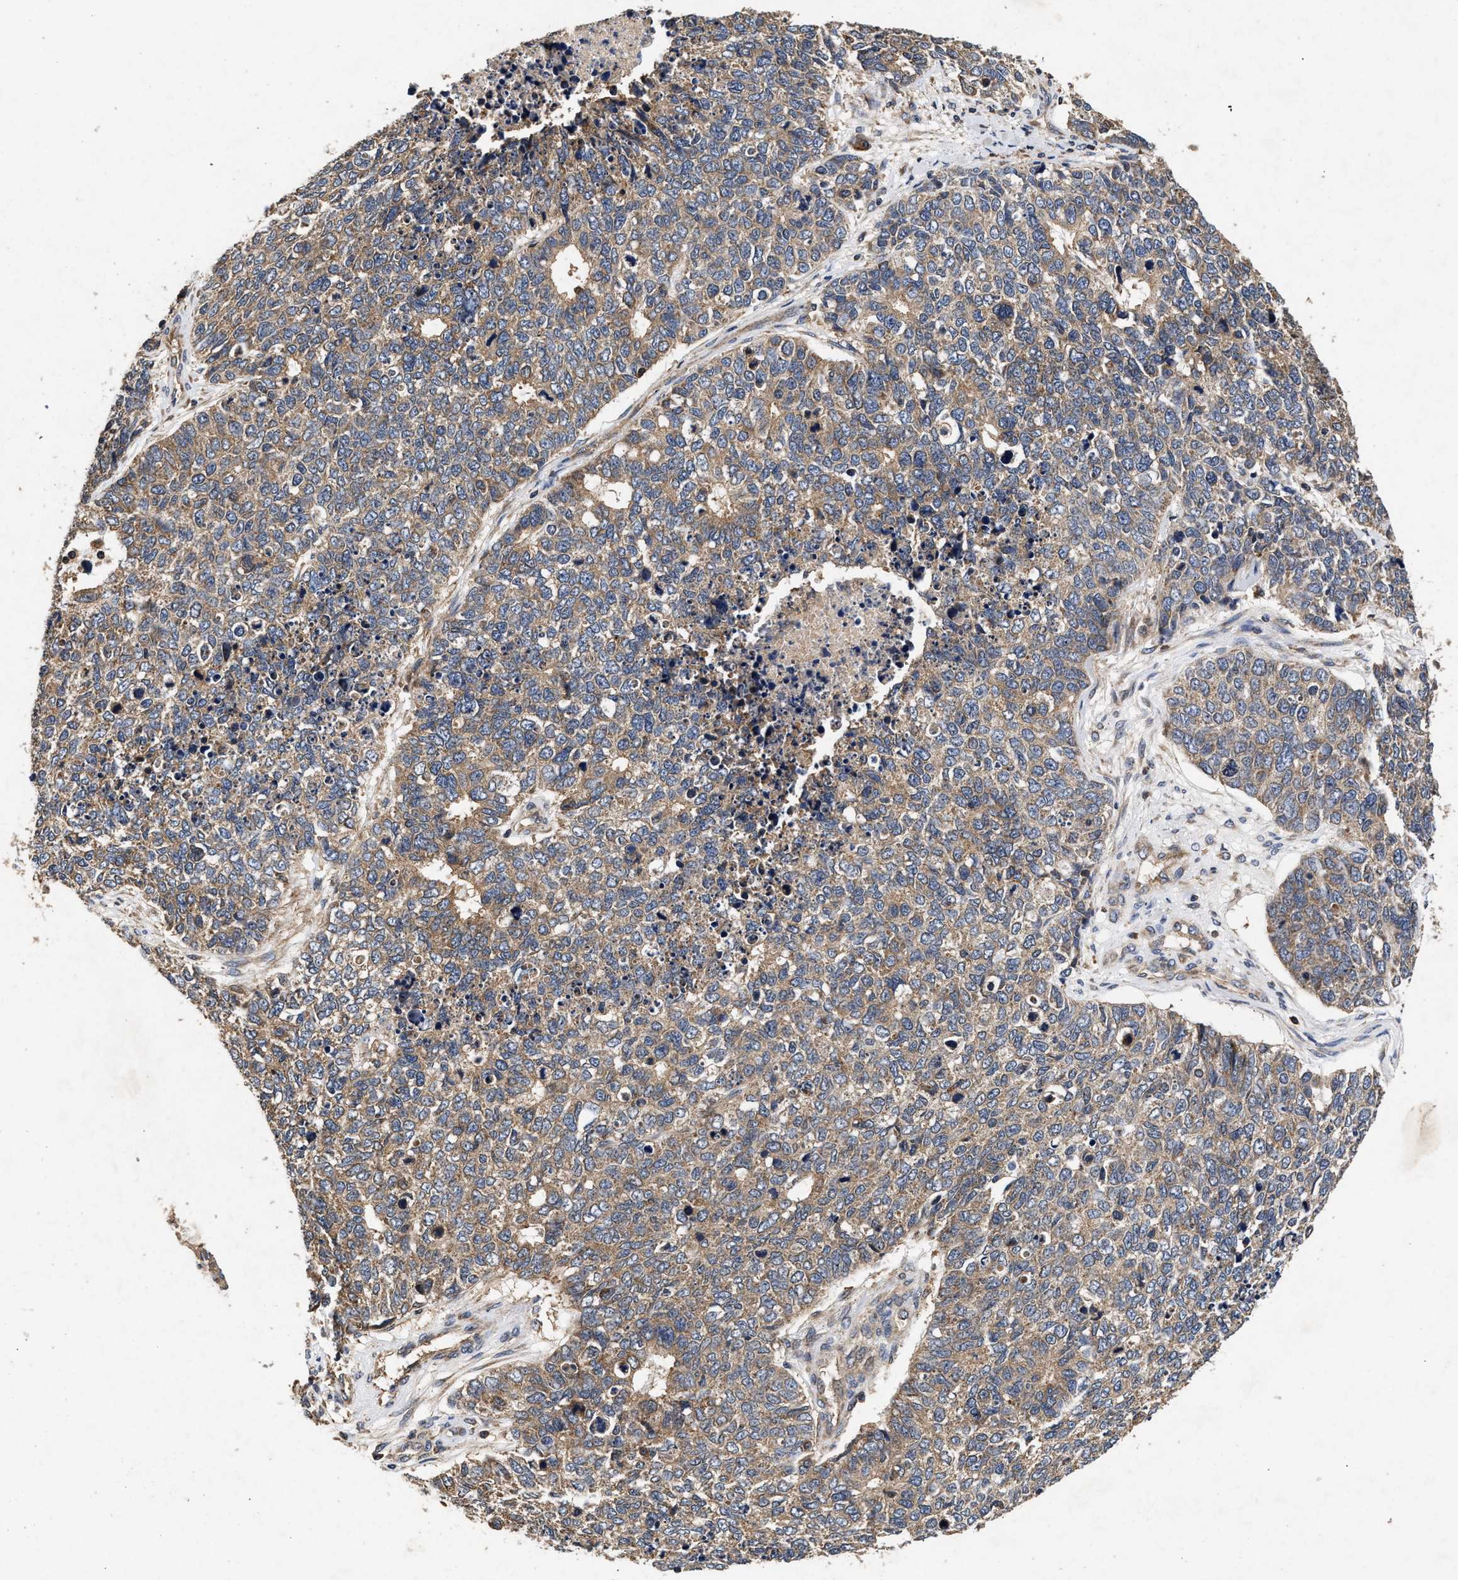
{"staining": {"intensity": "weak", "quantity": ">75%", "location": "cytoplasmic/membranous"}, "tissue": "cervical cancer", "cell_type": "Tumor cells", "image_type": "cancer", "snomed": [{"axis": "morphology", "description": "Squamous cell carcinoma, NOS"}, {"axis": "topography", "description": "Cervix"}], "caption": "The image shows immunohistochemical staining of cervical cancer (squamous cell carcinoma). There is weak cytoplasmic/membranous expression is present in approximately >75% of tumor cells.", "gene": "NFKB2", "patient": {"sex": "female", "age": 63}}